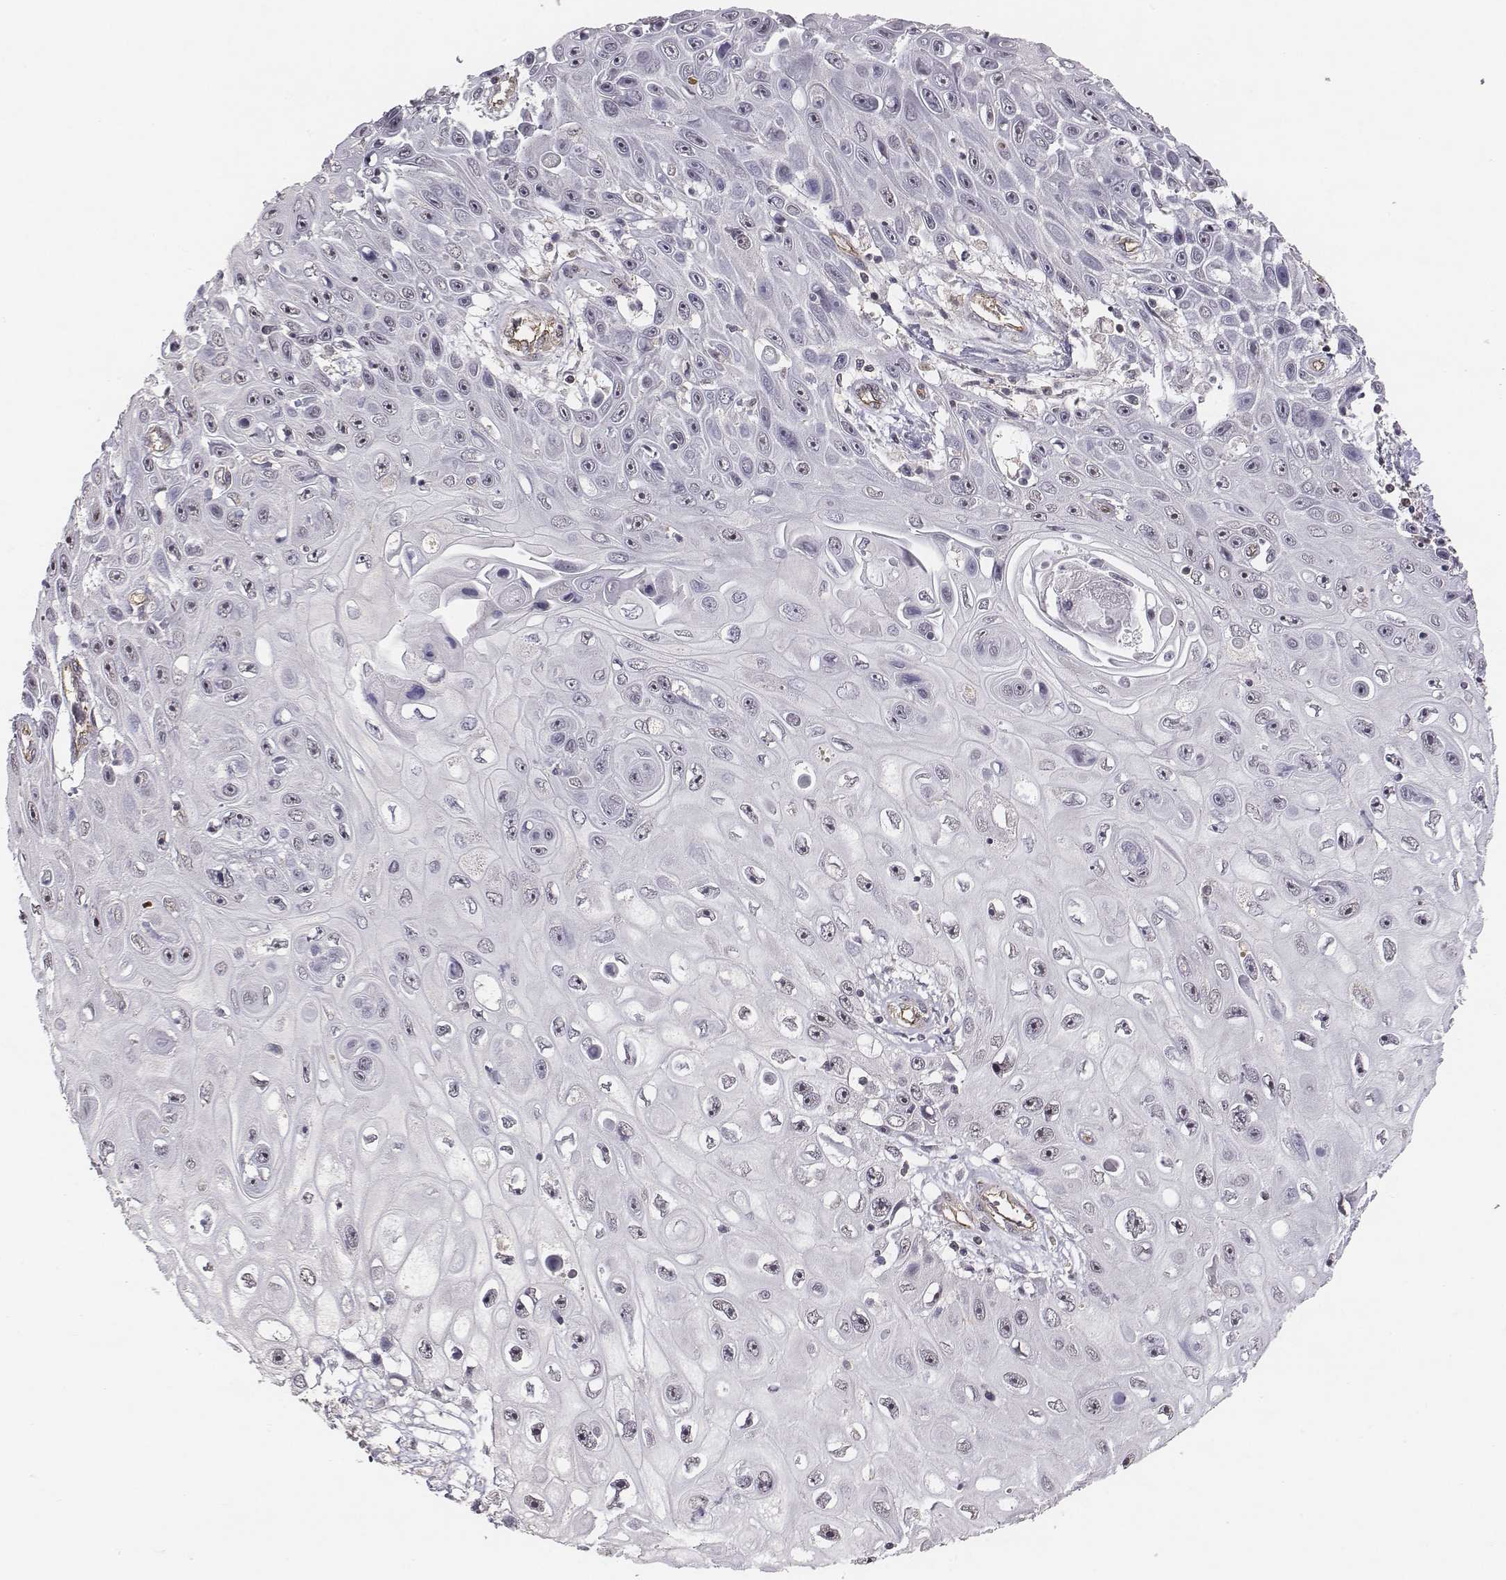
{"staining": {"intensity": "negative", "quantity": "none", "location": "none"}, "tissue": "skin cancer", "cell_type": "Tumor cells", "image_type": "cancer", "snomed": [{"axis": "morphology", "description": "Squamous cell carcinoma, NOS"}, {"axis": "topography", "description": "Skin"}], "caption": "Tumor cells are negative for protein expression in human skin cancer. The staining was performed using DAB to visualize the protein expression in brown, while the nuclei were stained in blue with hematoxylin (Magnification: 20x).", "gene": "PTPRG", "patient": {"sex": "male", "age": 82}}